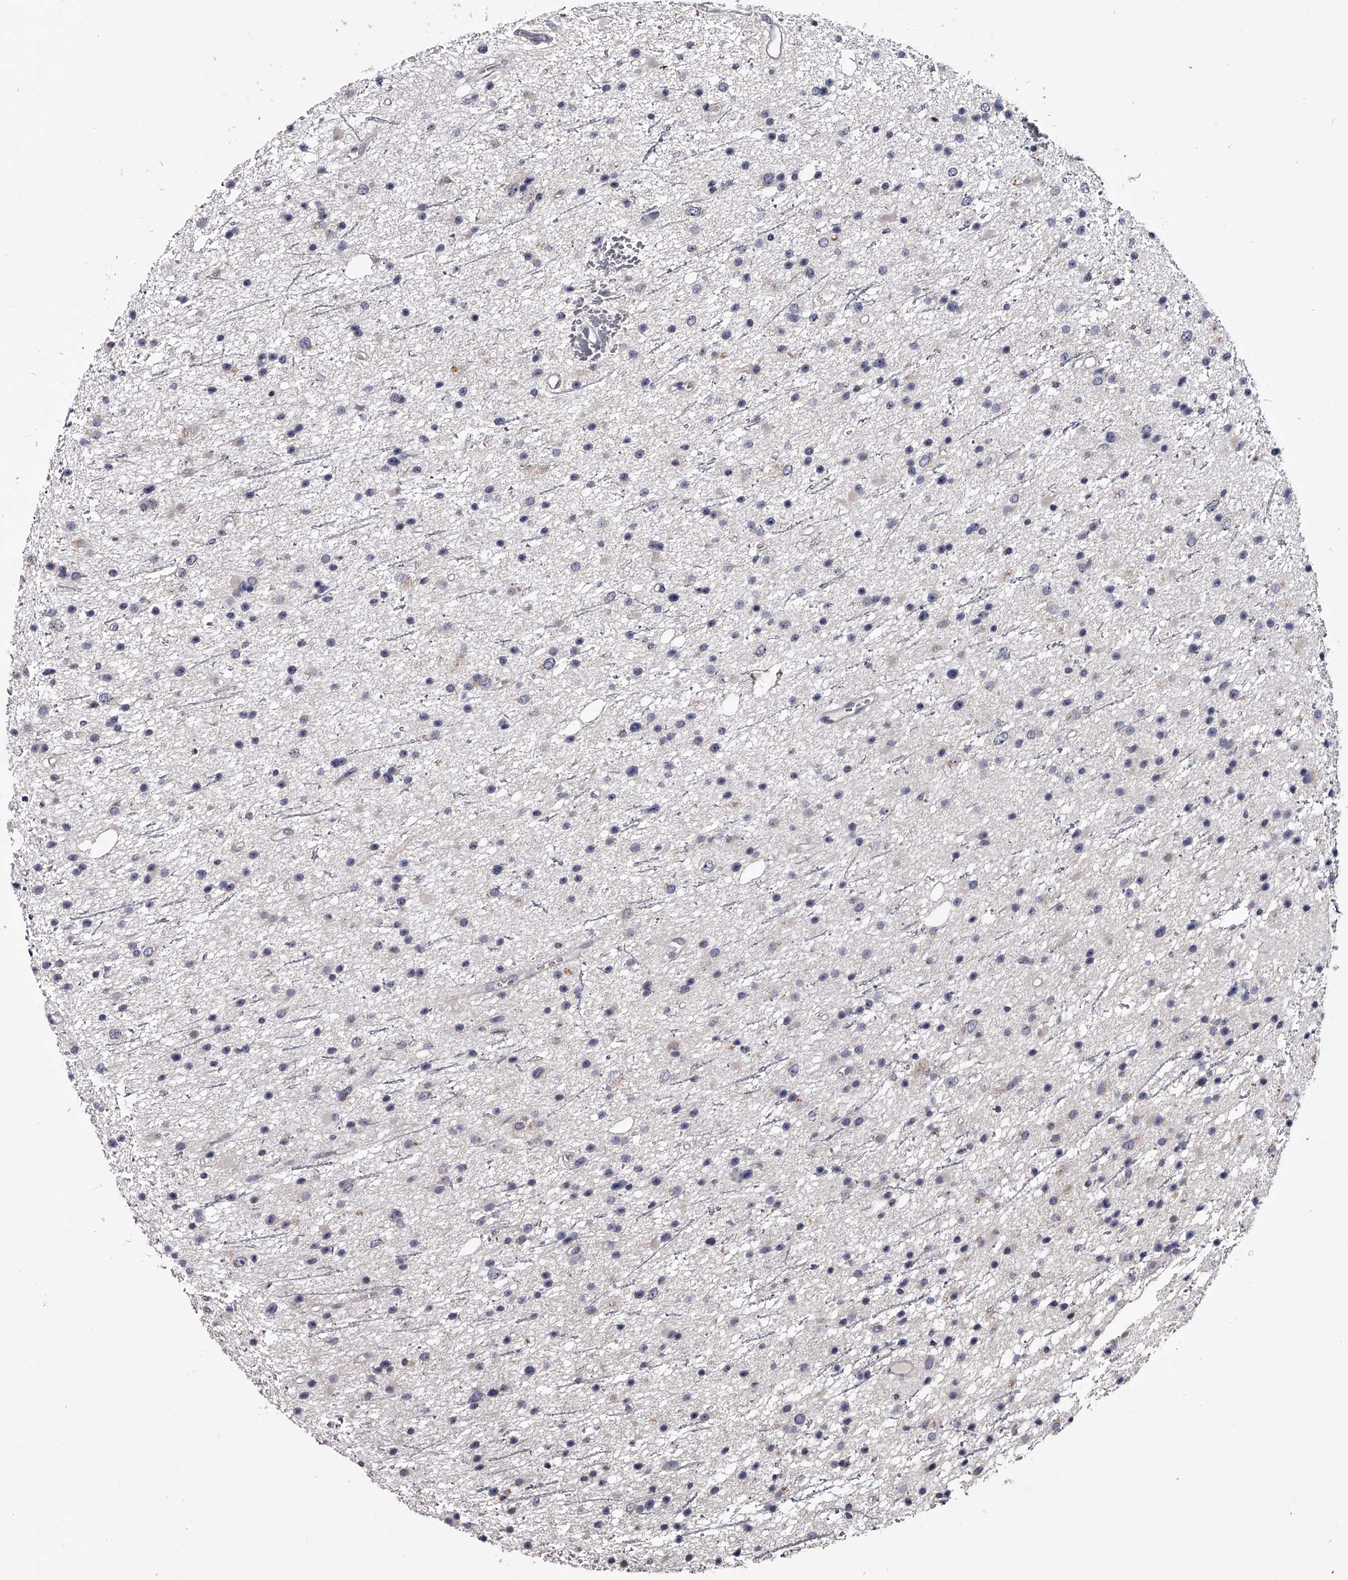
{"staining": {"intensity": "negative", "quantity": "none", "location": "none"}, "tissue": "glioma", "cell_type": "Tumor cells", "image_type": "cancer", "snomed": [{"axis": "morphology", "description": "Glioma, malignant, Low grade"}, {"axis": "topography", "description": "Cerebral cortex"}], "caption": "This is an immunohistochemistry photomicrograph of glioma. There is no positivity in tumor cells.", "gene": "GAPVD1", "patient": {"sex": "female", "age": 39}}